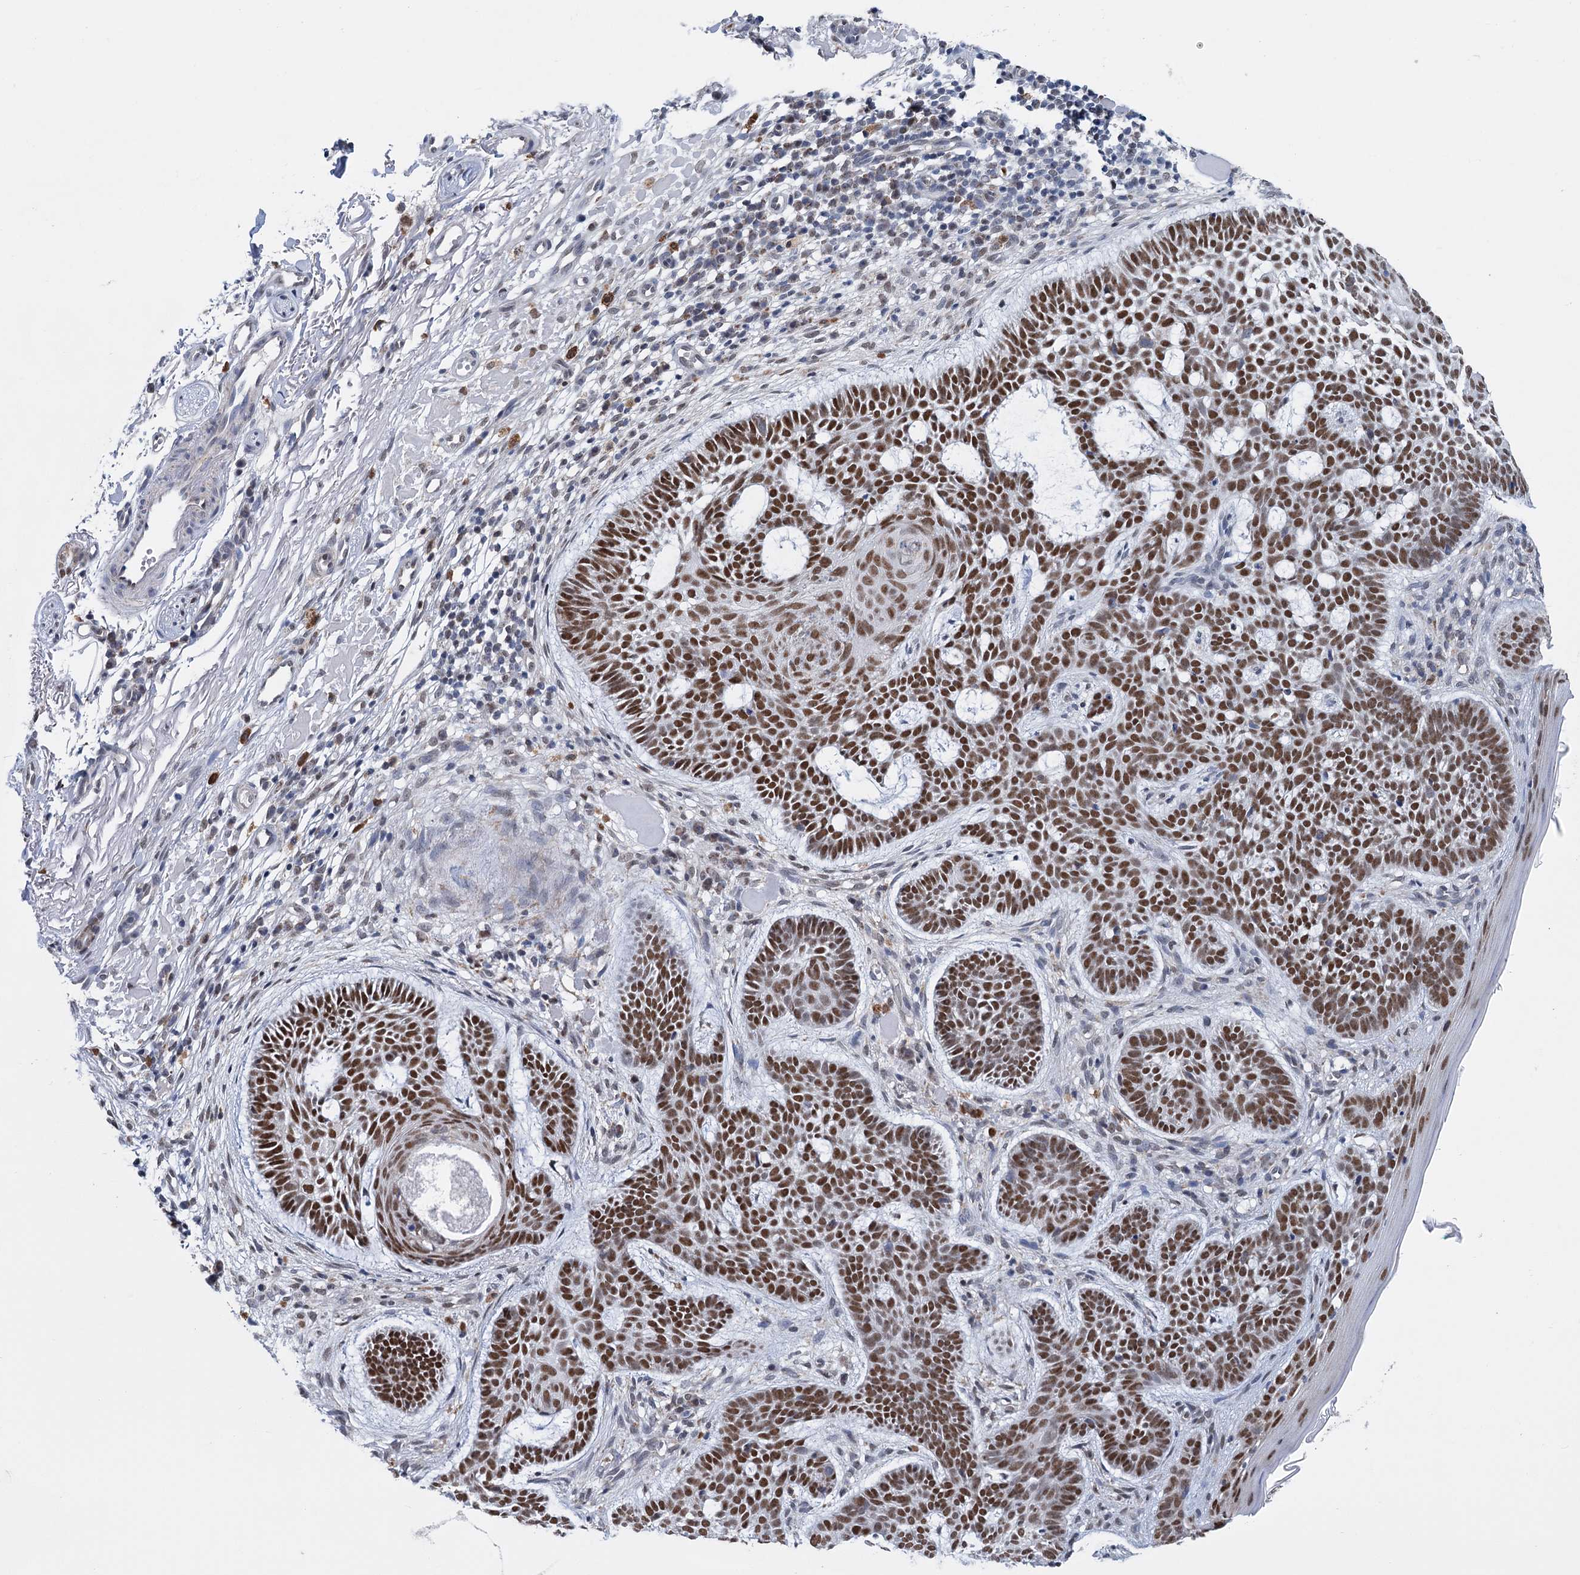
{"staining": {"intensity": "strong", "quantity": ">75%", "location": "nuclear"}, "tissue": "skin cancer", "cell_type": "Tumor cells", "image_type": "cancer", "snomed": [{"axis": "morphology", "description": "Basal cell carcinoma"}, {"axis": "topography", "description": "Skin"}], "caption": "Protein staining demonstrates strong nuclear positivity in about >75% of tumor cells in skin cancer (basal cell carcinoma).", "gene": "MORN3", "patient": {"sex": "male", "age": 85}}